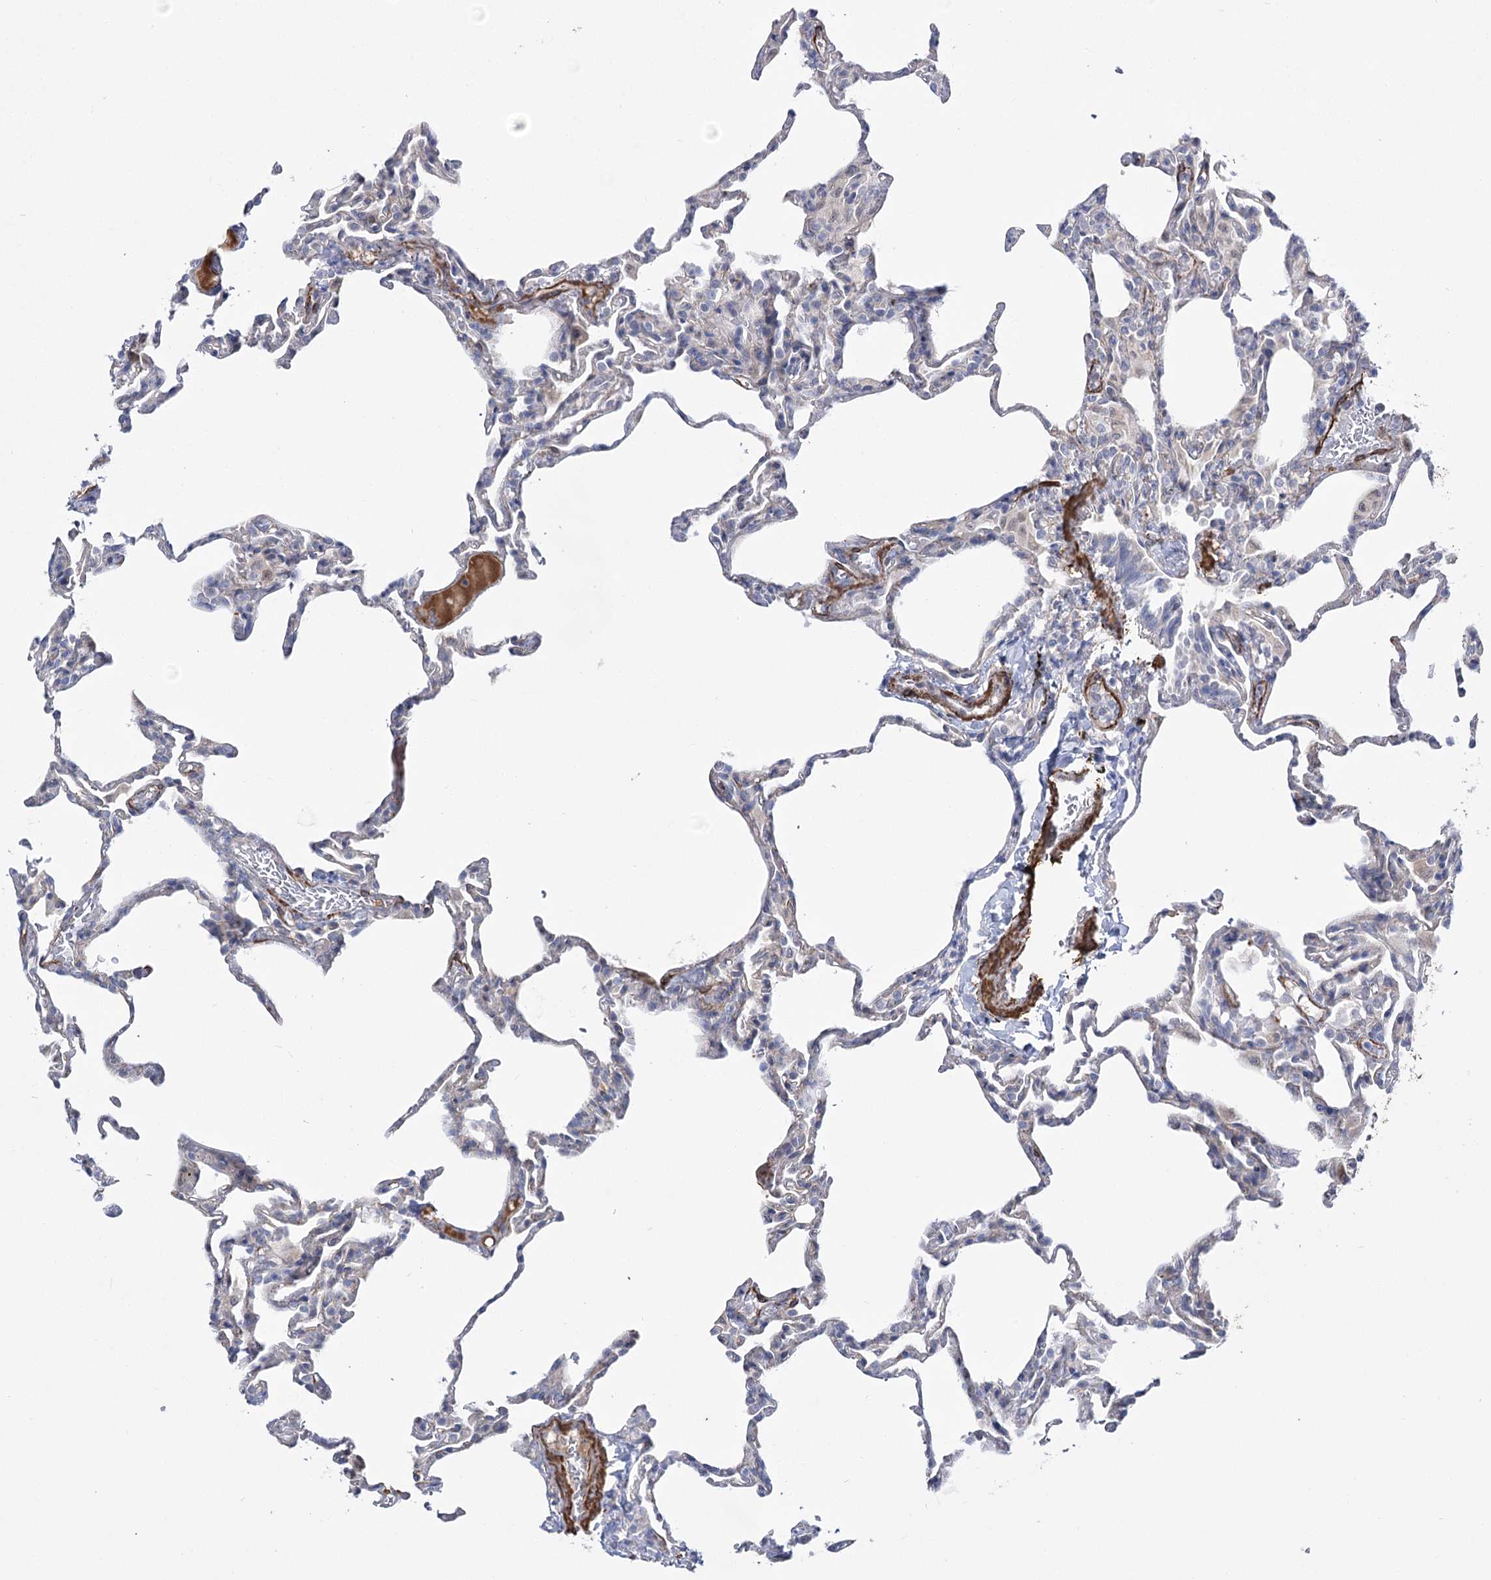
{"staining": {"intensity": "negative", "quantity": "none", "location": "none"}, "tissue": "lung", "cell_type": "Alveolar cells", "image_type": "normal", "snomed": [{"axis": "morphology", "description": "Normal tissue, NOS"}, {"axis": "topography", "description": "Lung"}], "caption": "This photomicrograph is of benign lung stained with immunohistochemistry (IHC) to label a protein in brown with the nuclei are counter-stained blue. There is no staining in alveolar cells. Nuclei are stained in blue.", "gene": "WASHC3", "patient": {"sex": "male", "age": 20}}